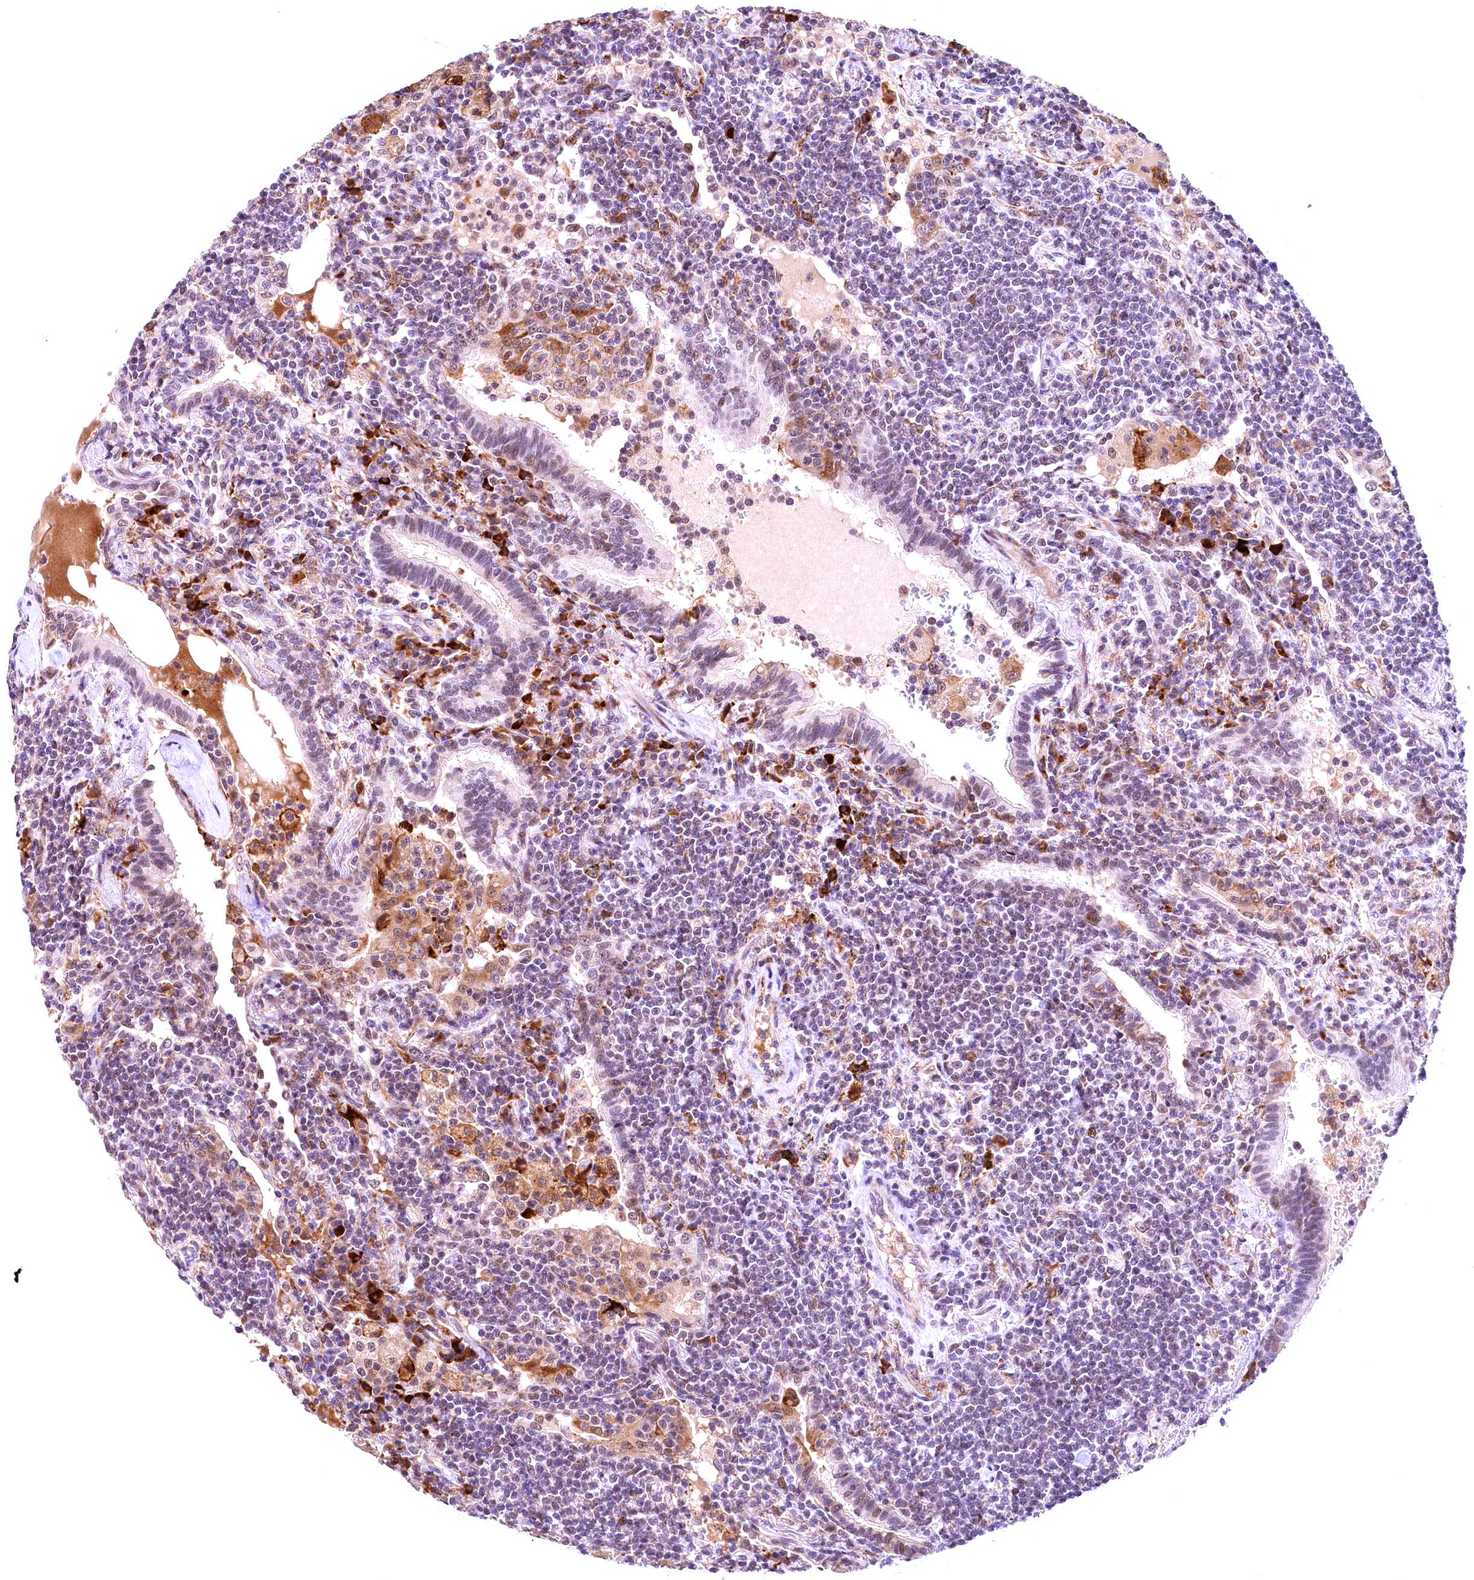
{"staining": {"intensity": "weak", "quantity": "<25%", "location": "nuclear"}, "tissue": "lymphoma", "cell_type": "Tumor cells", "image_type": "cancer", "snomed": [{"axis": "morphology", "description": "Malignant lymphoma, non-Hodgkin's type, Low grade"}, {"axis": "topography", "description": "Lung"}], "caption": "Immunohistochemistry micrograph of human lymphoma stained for a protein (brown), which exhibits no expression in tumor cells.", "gene": "FBXO45", "patient": {"sex": "female", "age": 71}}